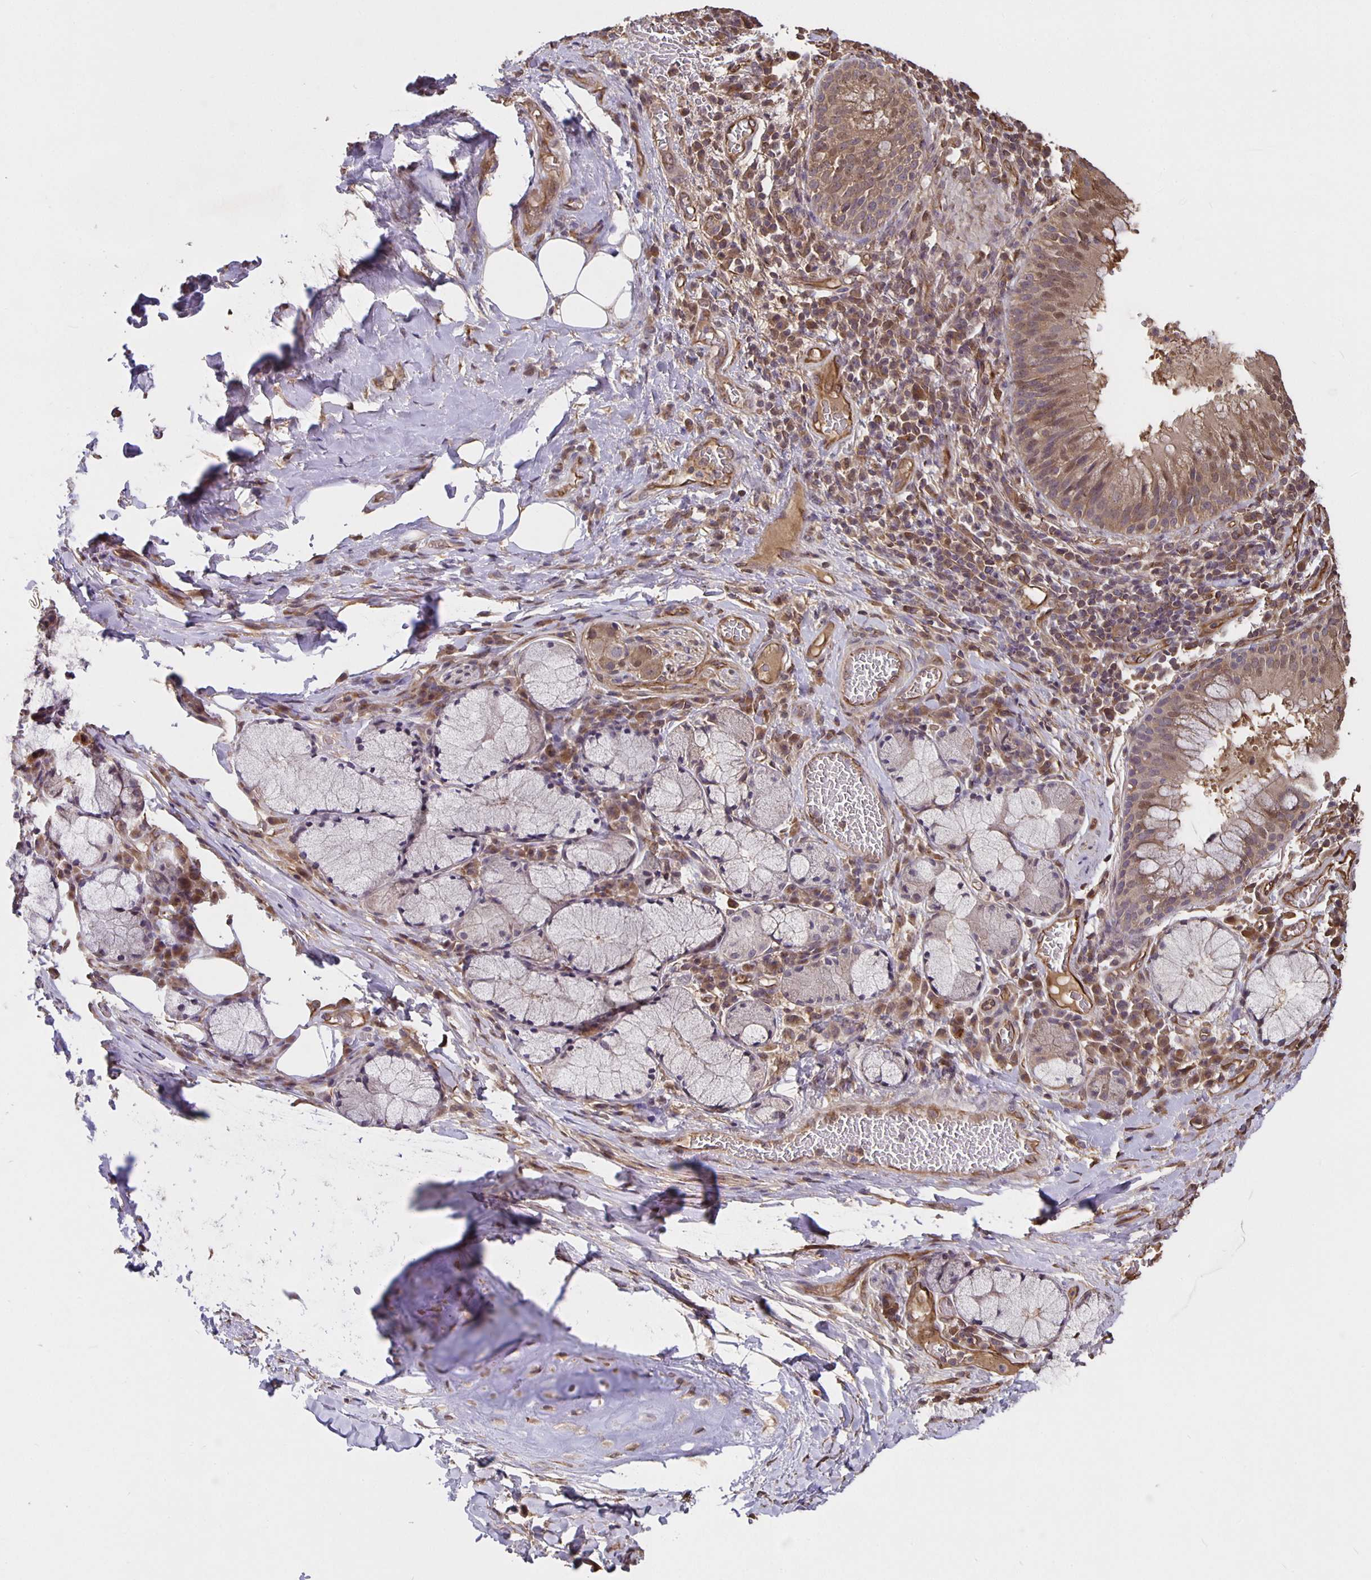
{"staining": {"intensity": "negative", "quantity": "none", "location": "none"}, "tissue": "adipose tissue", "cell_type": "Adipocytes", "image_type": "normal", "snomed": [{"axis": "morphology", "description": "Normal tissue, NOS"}, {"axis": "topography", "description": "Cartilage tissue"}, {"axis": "topography", "description": "Bronchus"}], "caption": "Immunohistochemical staining of normal human adipose tissue shows no significant positivity in adipocytes.", "gene": "NOG", "patient": {"sex": "male", "age": 56}}